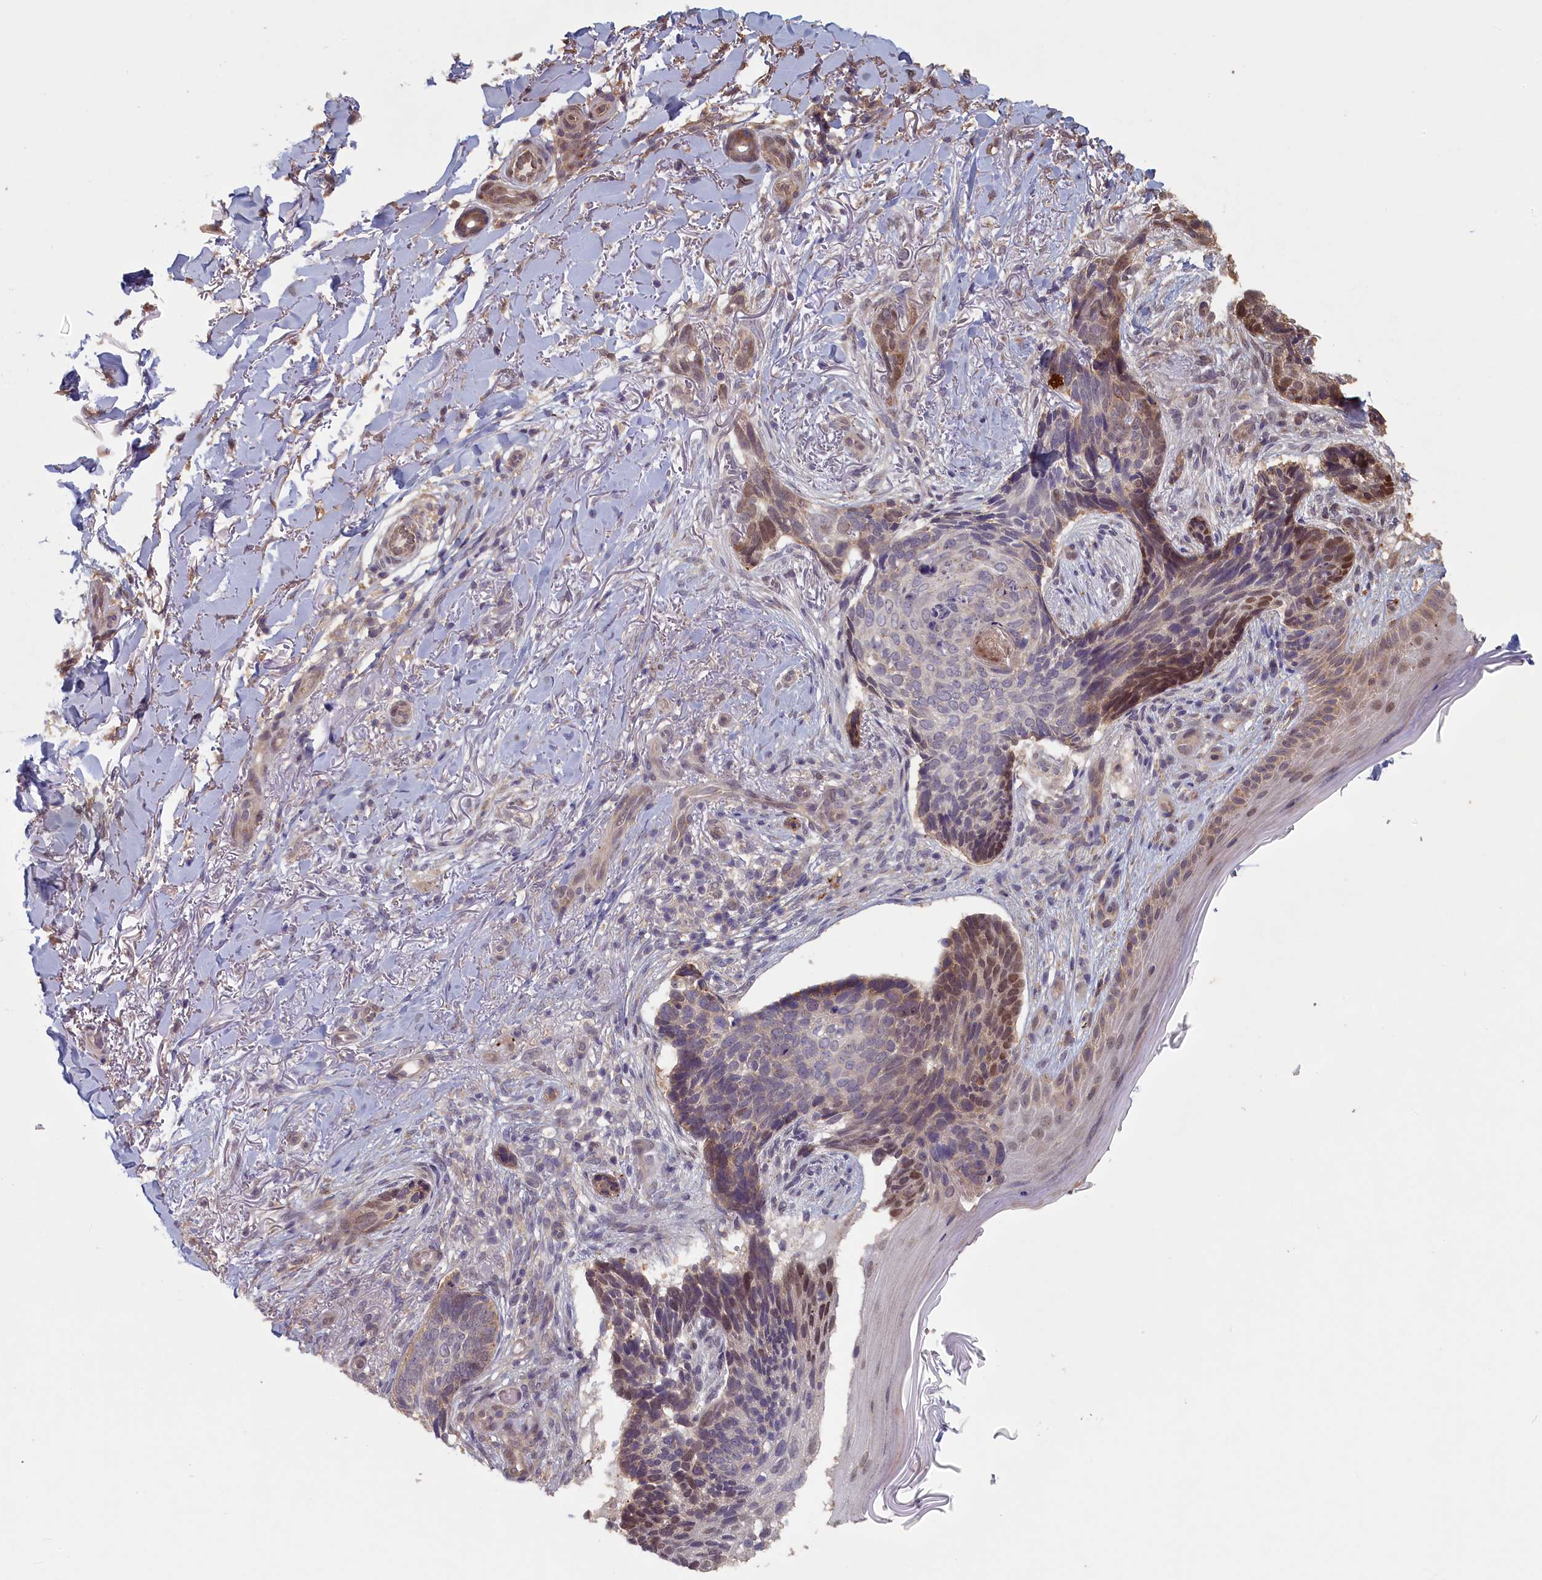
{"staining": {"intensity": "moderate", "quantity": "<25%", "location": "cytoplasmic/membranous,nuclear"}, "tissue": "skin cancer", "cell_type": "Tumor cells", "image_type": "cancer", "snomed": [{"axis": "morphology", "description": "Normal tissue, NOS"}, {"axis": "morphology", "description": "Basal cell carcinoma"}, {"axis": "topography", "description": "Skin"}], "caption": "A histopathology image of basal cell carcinoma (skin) stained for a protein reveals moderate cytoplasmic/membranous and nuclear brown staining in tumor cells. The staining is performed using DAB (3,3'-diaminobenzidine) brown chromogen to label protein expression. The nuclei are counter-stained blue using hematoxylin.", "gene": "STX16", "patient": {"sex": "female", "age": 67}}